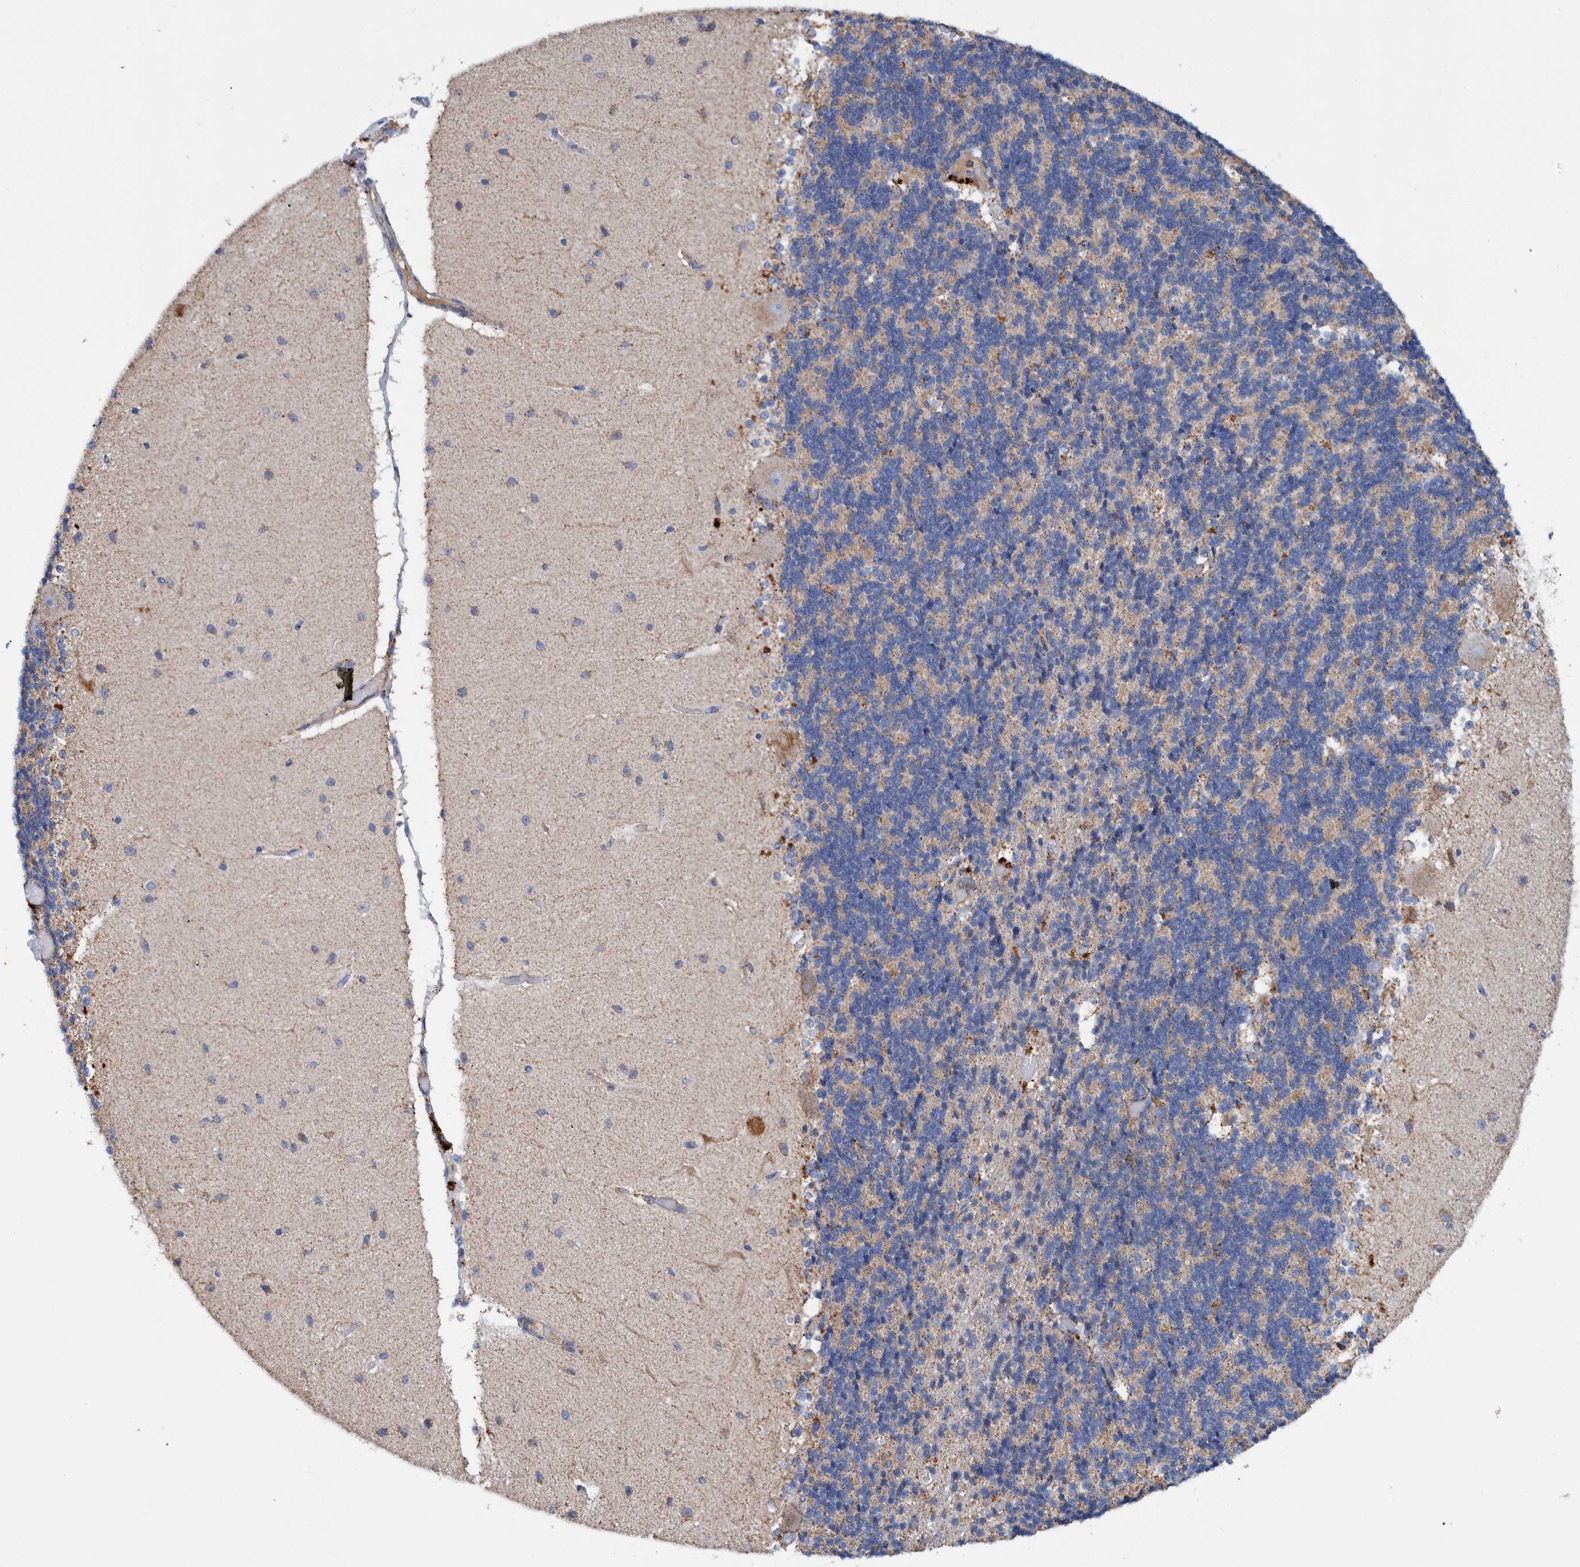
{"staining": {"intensity": "weak", "quantity": ">75%", "location": "cytoplasmic/membranous"}, "tissue": "cerebellum", "cell_type": "Cells in granular layer", "image_type": "normal", "snomed": [{"axis": "morphology", "description": "Normal tissue, NOS"}, {"axis": "topography", "description": "Cerebellum"}], "caption": "Protein expression analysis of normal human cerebellum reveals weak cytoplasmic/membranous staining in approximately >75% of cells in granular layer.", "gene": "DECR1", "patient": {"sex": "female", "age": 54}}